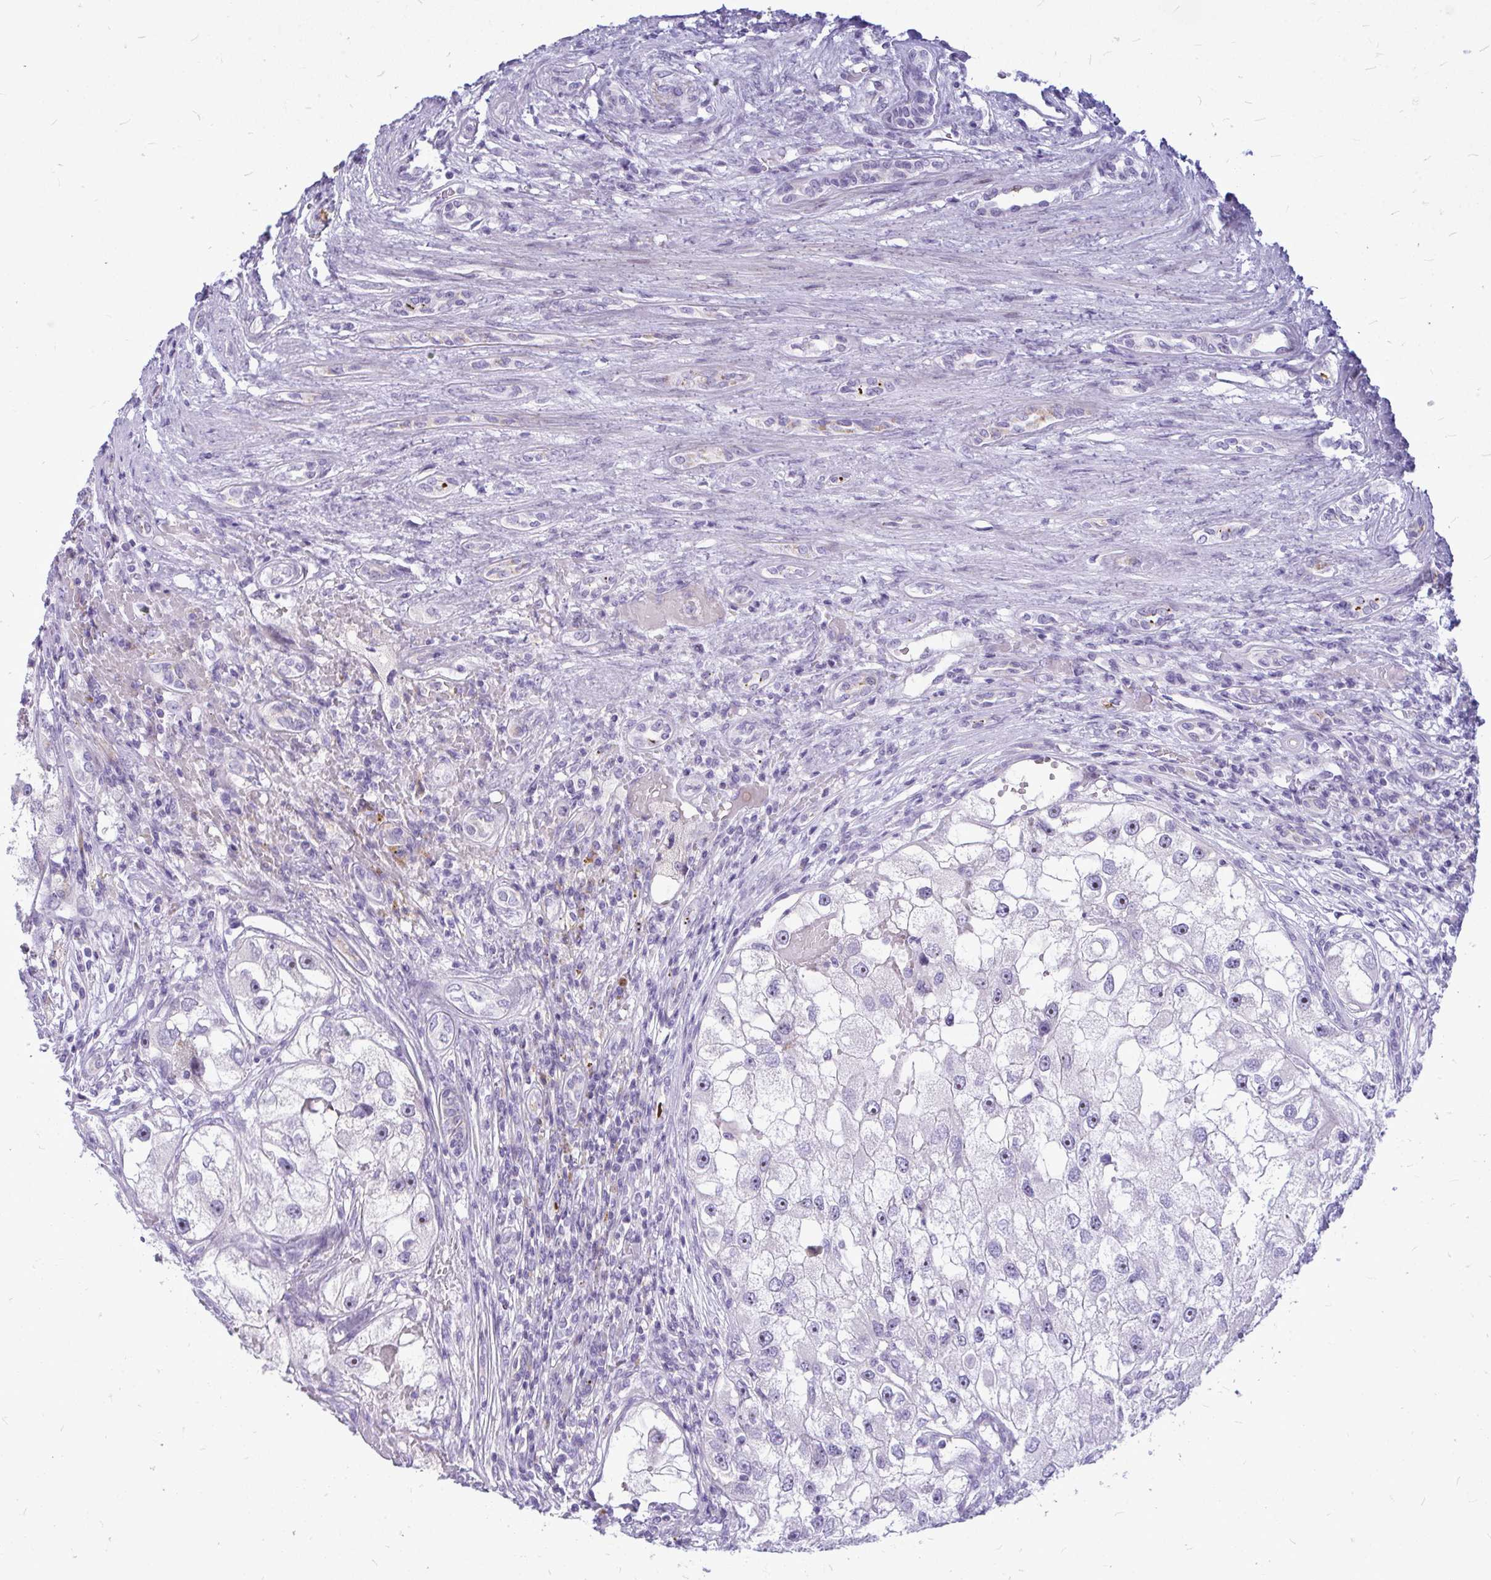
{"staining": {"intensity": "negative", "quantity": "none", "location": "none"}, "tissue": "renal cancer", "cell_type": "Tumor cells", "image_type": "cancer", "snomed": [{"axis": "morphology", "description": "Adenocarcinoma, NOS"}, {"axis": "topography", "description": "Kidney"}], "caption": "Image shows no protein staining in tumor cells of renal cancer tissue. Nuclei are stained in blue.", "gene": "ZSCAN25", "patient": {"sex": "male", "age": 63}}